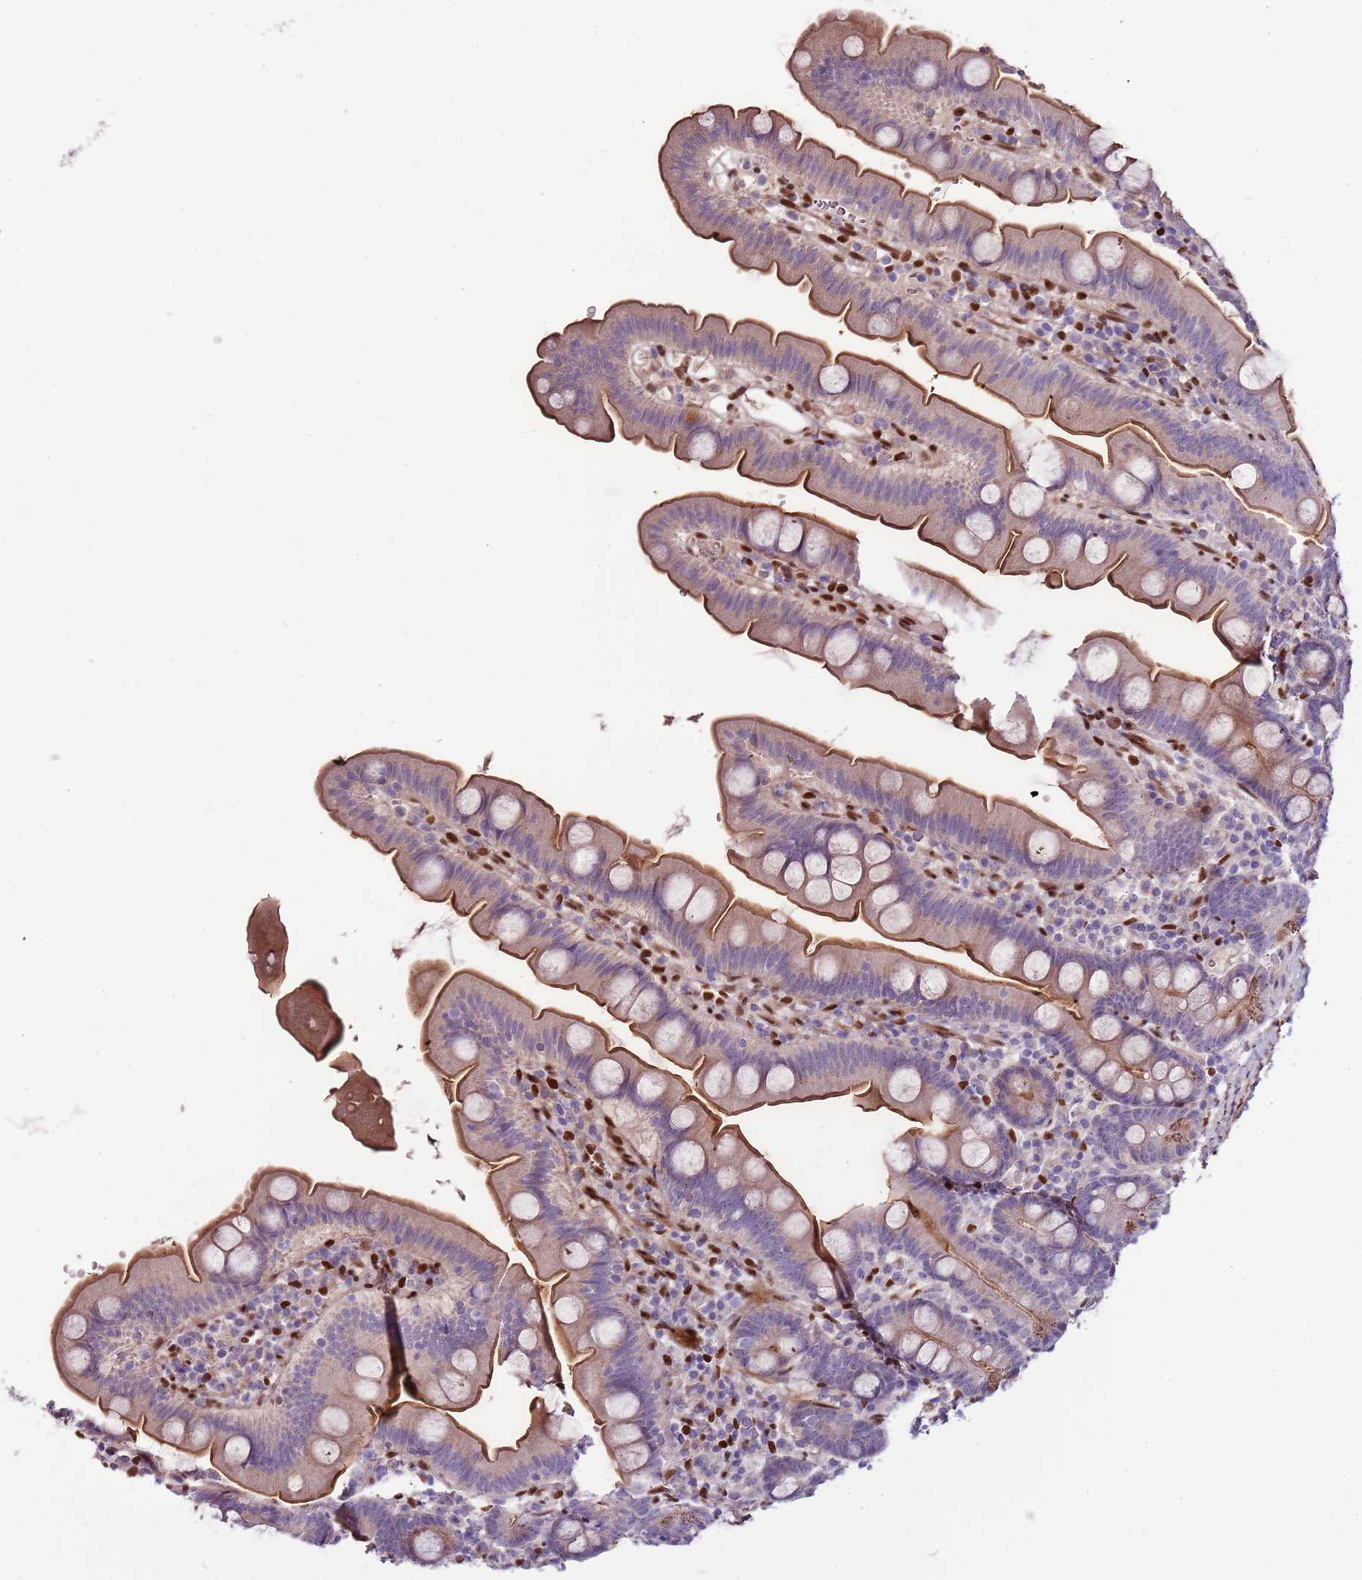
{"staining": {"intensity": "moderate", "quantity": "25%-75%", "location": "cytoplasmic/membranous"}, "tissue": "small intestine", "cell_type": "Glandular cells", "image_type": "normal", "snomed": [{"axis": "morphology", "description": "Normal tissue, NOS"}, {"axis": "topography", "description": "Small intestine"}], "caption": "An image showing moderate cytoplasmic/membranous staining in approximately 25%-75% of glandular cells in normal small intestine, as visualized by brown immunohistochemical staining.", "gene": "NKX2", "patient": {"sex": "female", "age": 68}}